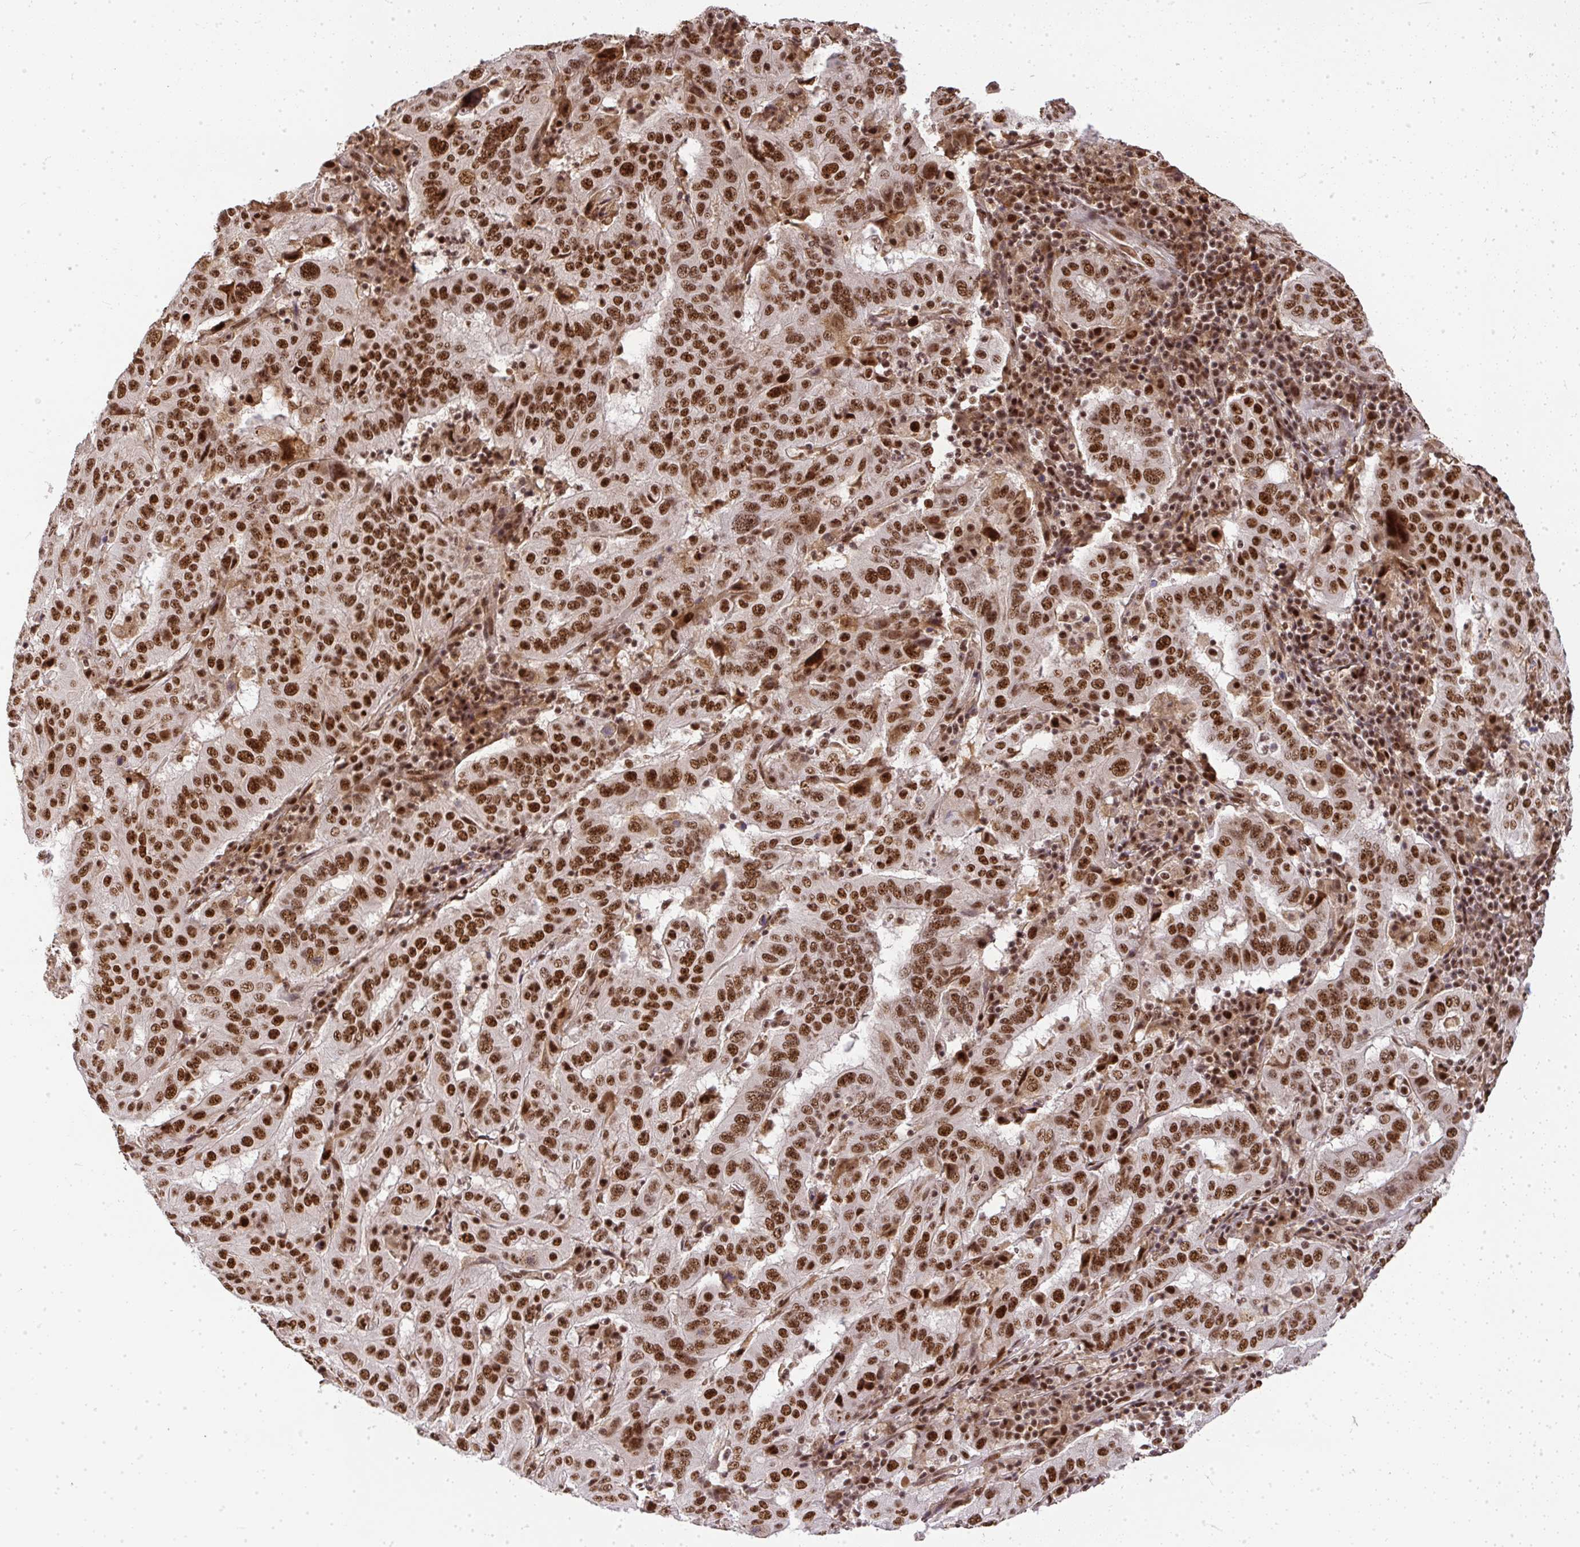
{"staining": {"intensity": "strong", "quantity": ">75%", "location": "nuclear"}, "tissue": "pancreatic cancer", "cell_type": "Tumor cells", "image_type": "cancer", "snomed": [{"axis": "morphology", "description": "Adenocarcinoma, NOS"}, {"axis": "topography", "description": "Pancreas"}], "caption": "A high amount of strong nuclear positivity is present in about >75% of tumor cells in pancreatic cancer tissue.", "gene": "U2AF1", "patient": {"sex": "male", "age": 63}}